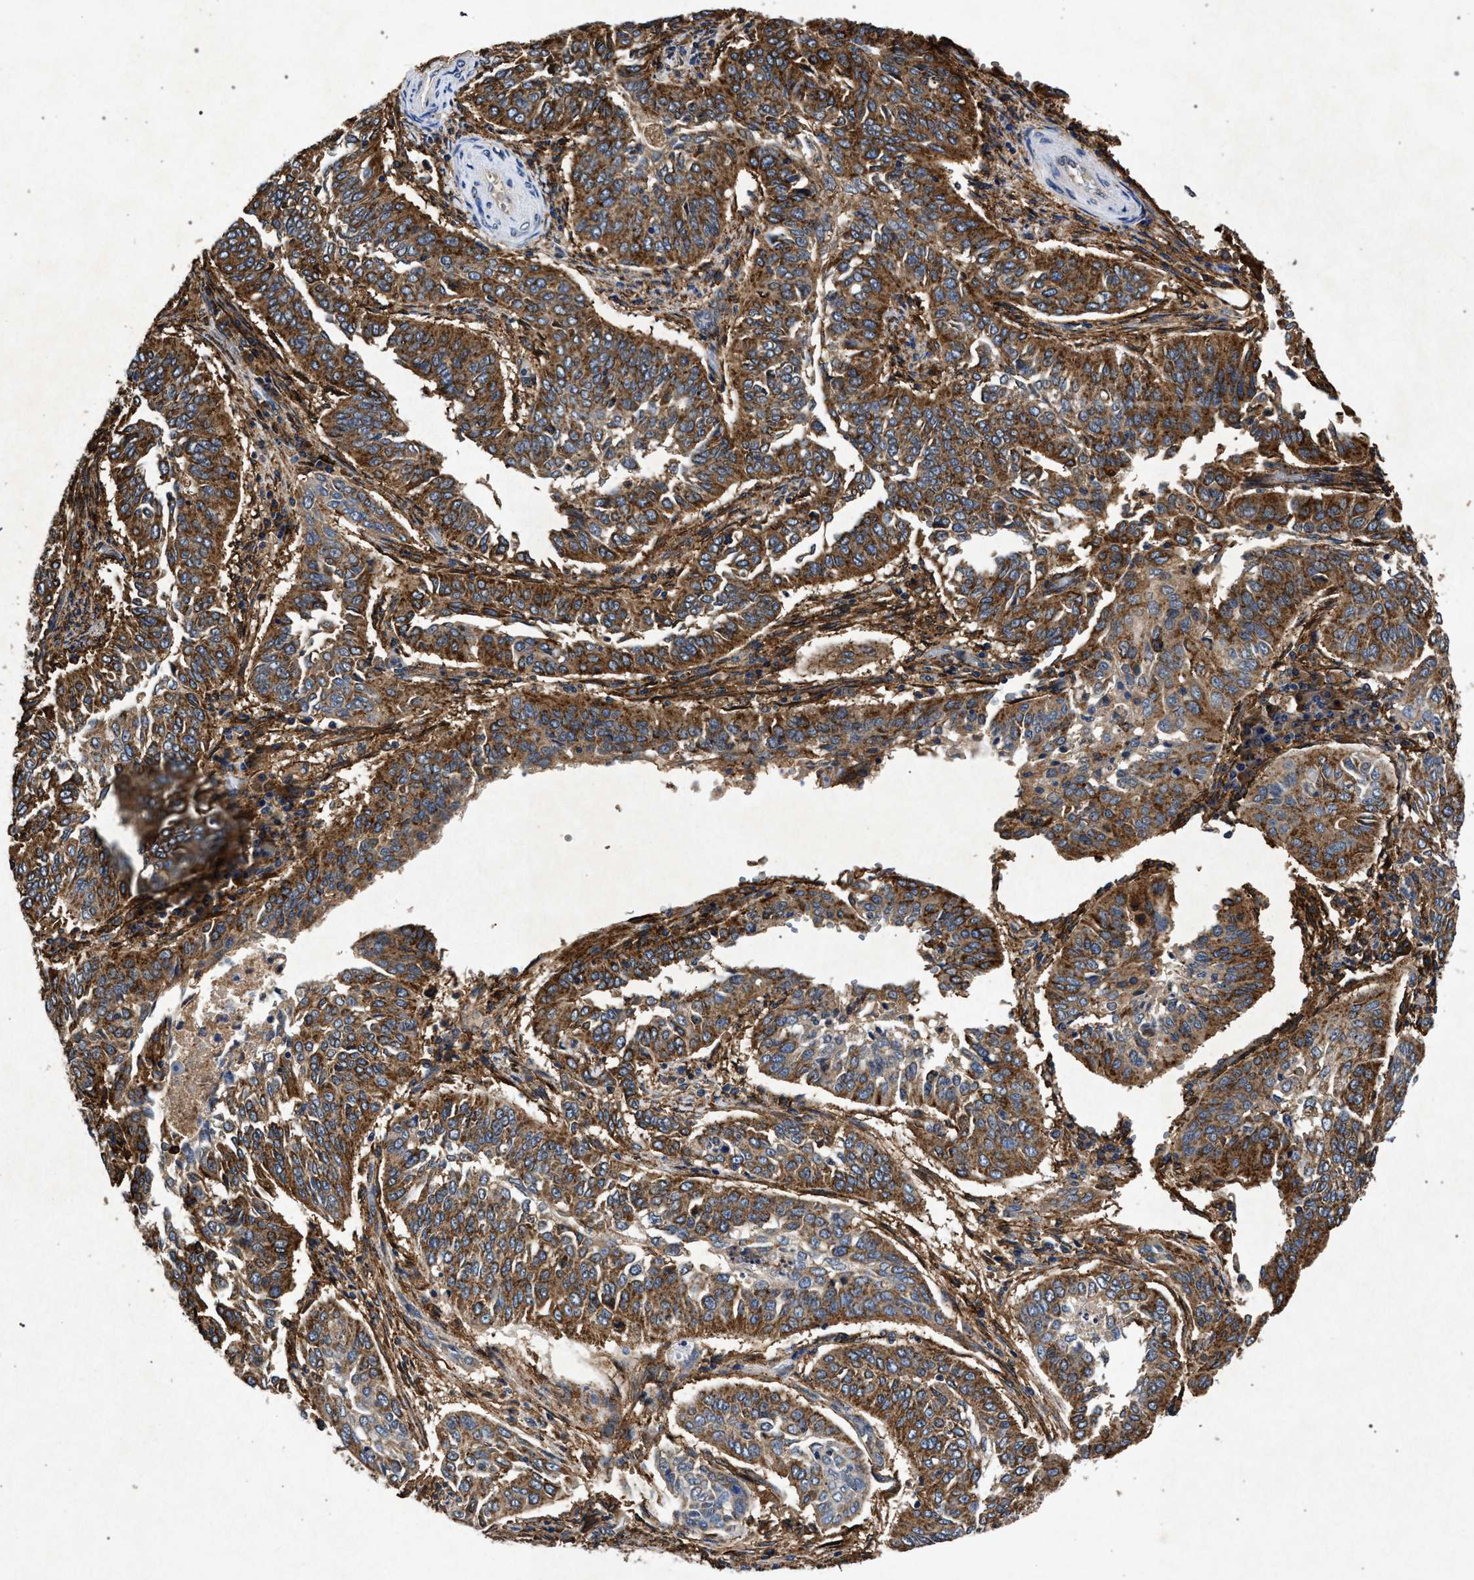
{"staining": {"intensity": "moderate", "quantity": ">75%", "location": "cytoplasmic/membranous"}, "tissue": "cervical cancer", "cell_type": "Tumor cells", "image_type": "cancer", "snomed": [{"axis": "morphology", "description": "Normal tissue, NOS"}, {"axis": "morphology", "description": "Squamous cell carcinoma, NOS"}, {"axis": "topography", "description": "Cervix"}], "caption": "About >75% of tumor cells in cervical squamous cell carcinoma exhibit moderate cytoplasmic/membranous protein staining as visualized by brown immunohistochemical staining.", "gene": "MARCKS", "patient": {"sex": "female", "age": 39}}